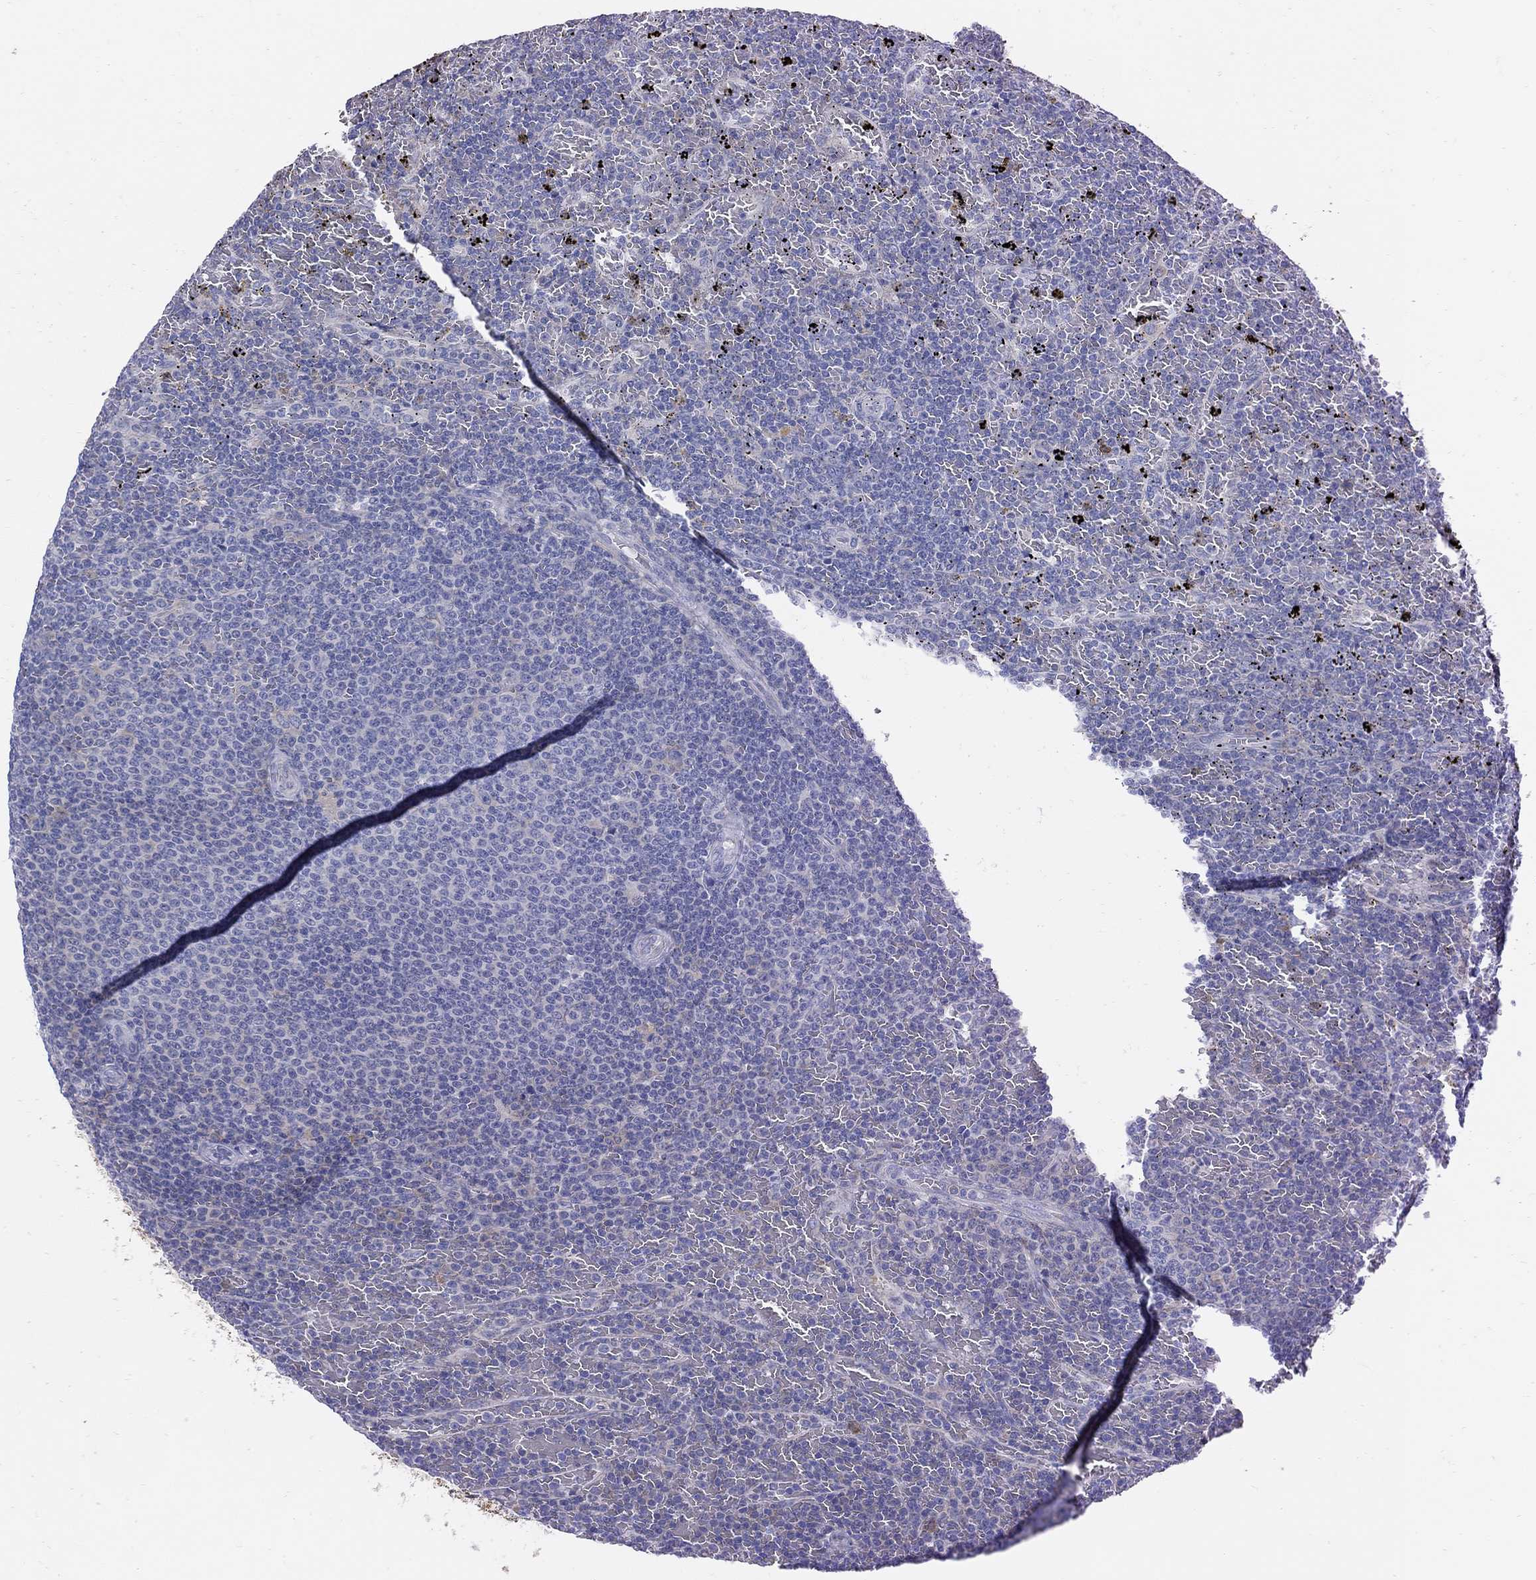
{"staining": {"intensity": "negative", "quantity": "none", "location": "none"}, "tissue": "lymphoma", "cell_type": "Tumor cells", "image_type": "cancer", "snomed": [{"axis": "morphology", "description": "Malignant lymphoma, non-Hodgkin's type, Low grade"}, {"axis": "topography", "description": "Spleen"}], "caption": "Tumor cells show no significant protein positivity in low-grade malignant lymphoma, non-Hodgkin's type. (DAB immunohistochemistry with hematoxylin counter stain).", "gene": "TGFBI", "patient": {"sex": "female", "age": 77}}